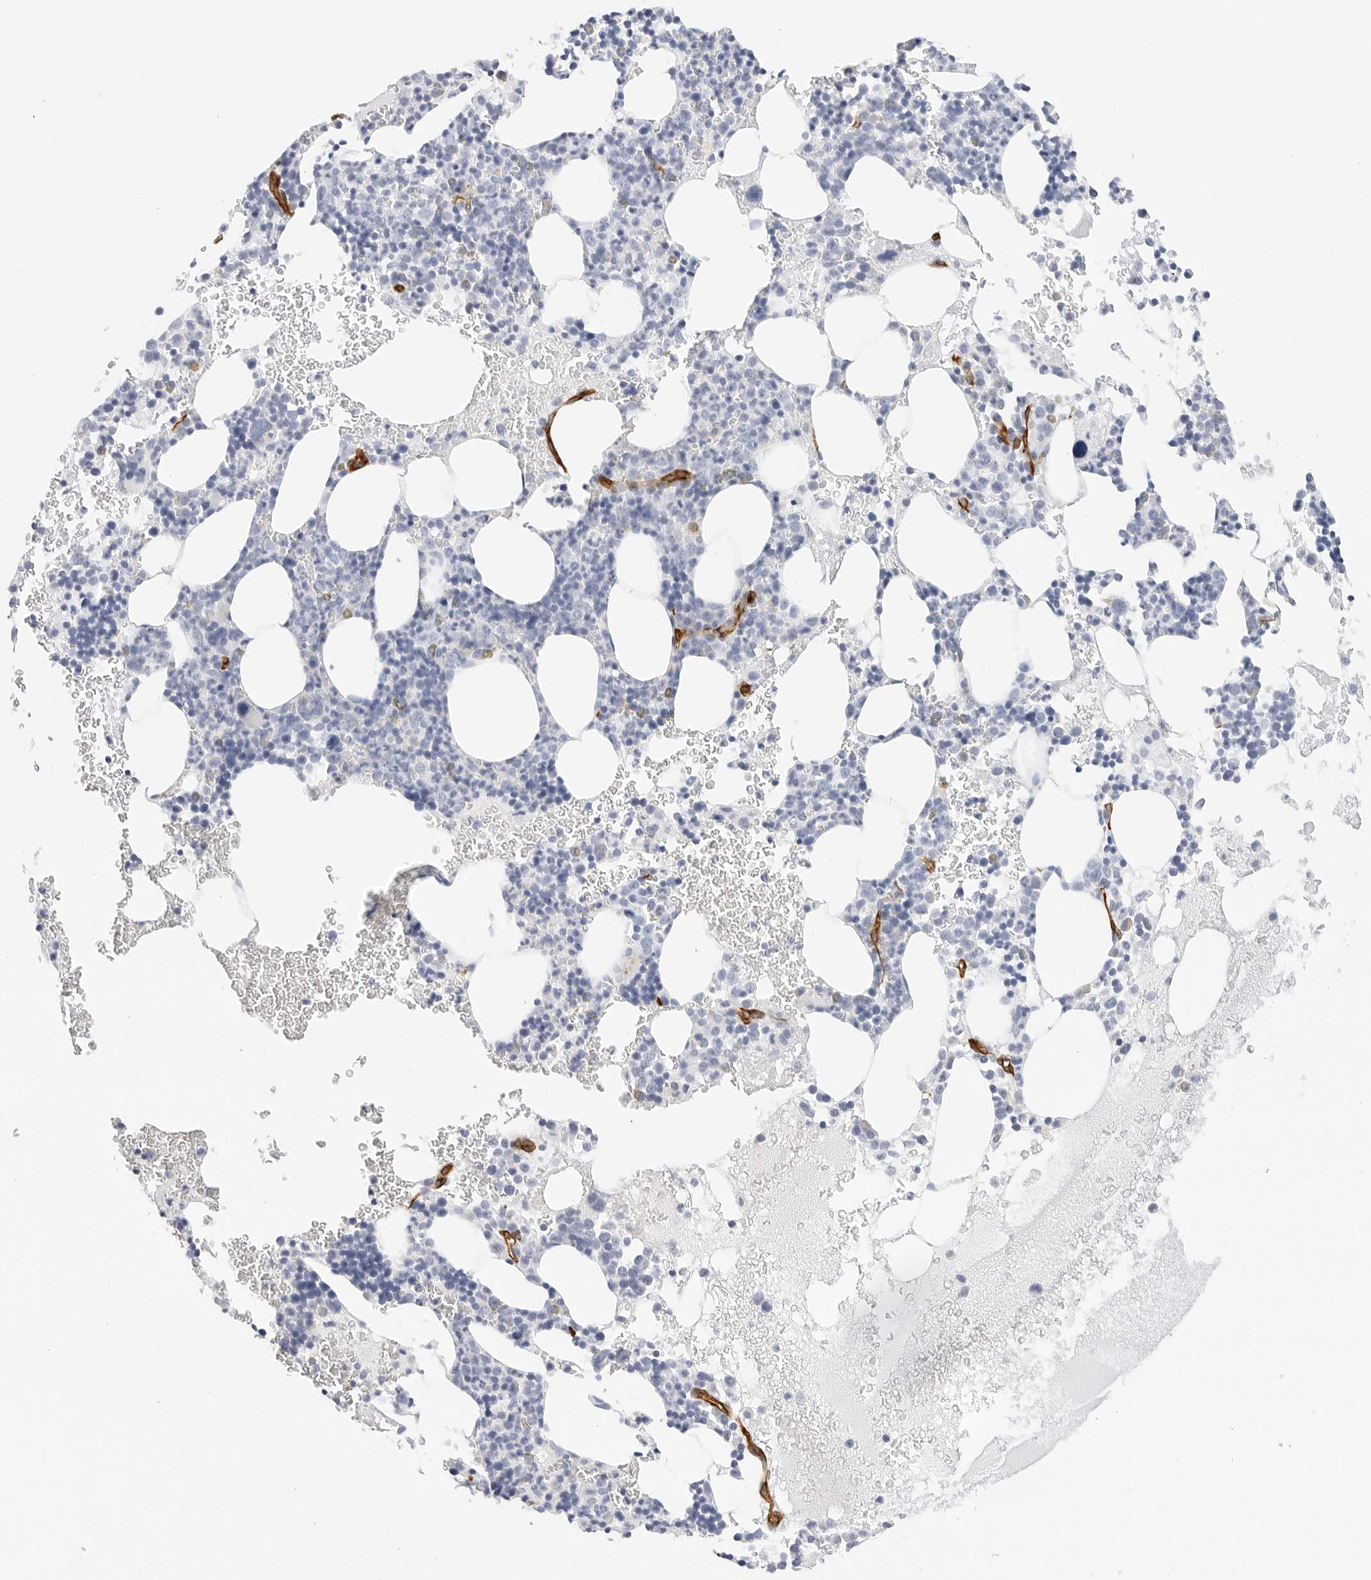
{"staining": {"intensity": "negative", "quantity": "none", "location": "none"}, "tissue": "bone marrow", "cell_type": "Hematopoietic cells", "image_type": "normal", "snomed": [{"axis": "morphology", "description": "Normal tissue, NOS"}, {"axis": "topography", "description": "Bone marrow"}], "caption": "Immunohistochemical staining of benign human bone marrow shows no significant expression in hematopoietic cells. Brightfield microscopy of IHC stained with DAB (3,3'-diaminobenzidine) (brown) and hematoxylin (blue), captured at high magnification.", "gene": "NES", "patient": {"sex": "male", "age": 73}}